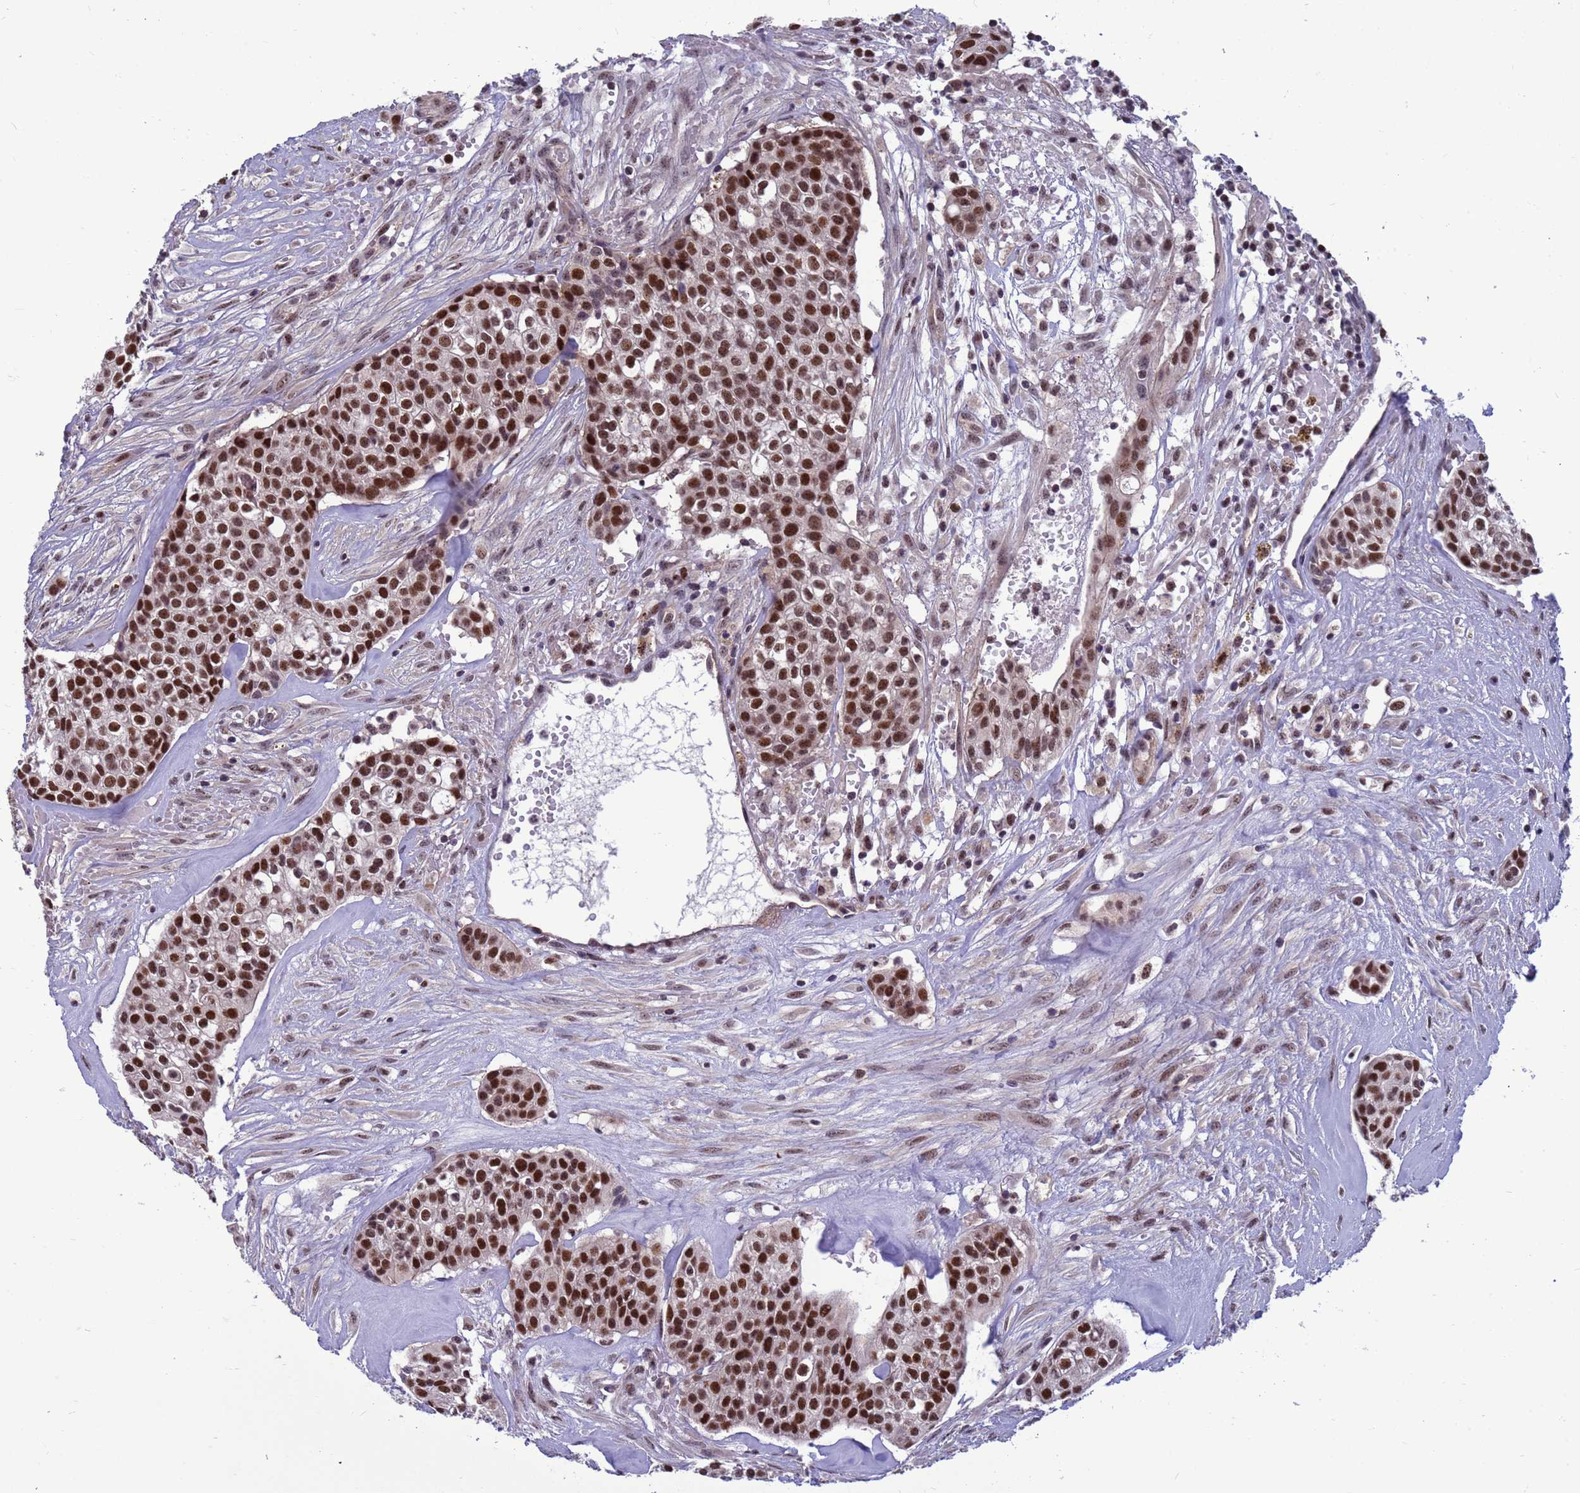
{"staining": {"intensity": "strong", "quantity": ">75%", "location": "nuclear"}, "tissue": "head and neck cancer", "cell_type": "Tumor cells", "image_type": "cancer", "snomed": [{"axis": "morphology", "description": "Adenocarcinoma, NOS"}, {"axis": "topography", "description": "Head-Neck"}], "caption": "Immunohistochemistry histopathology image of head and neck adenocarcinoma stained for a protein (brown), which exhibits high levels of strong nuclear expression in about >75% of tumor cells.", "gene": "NSL1", "patient": {"sex": "male", "age": 81}}